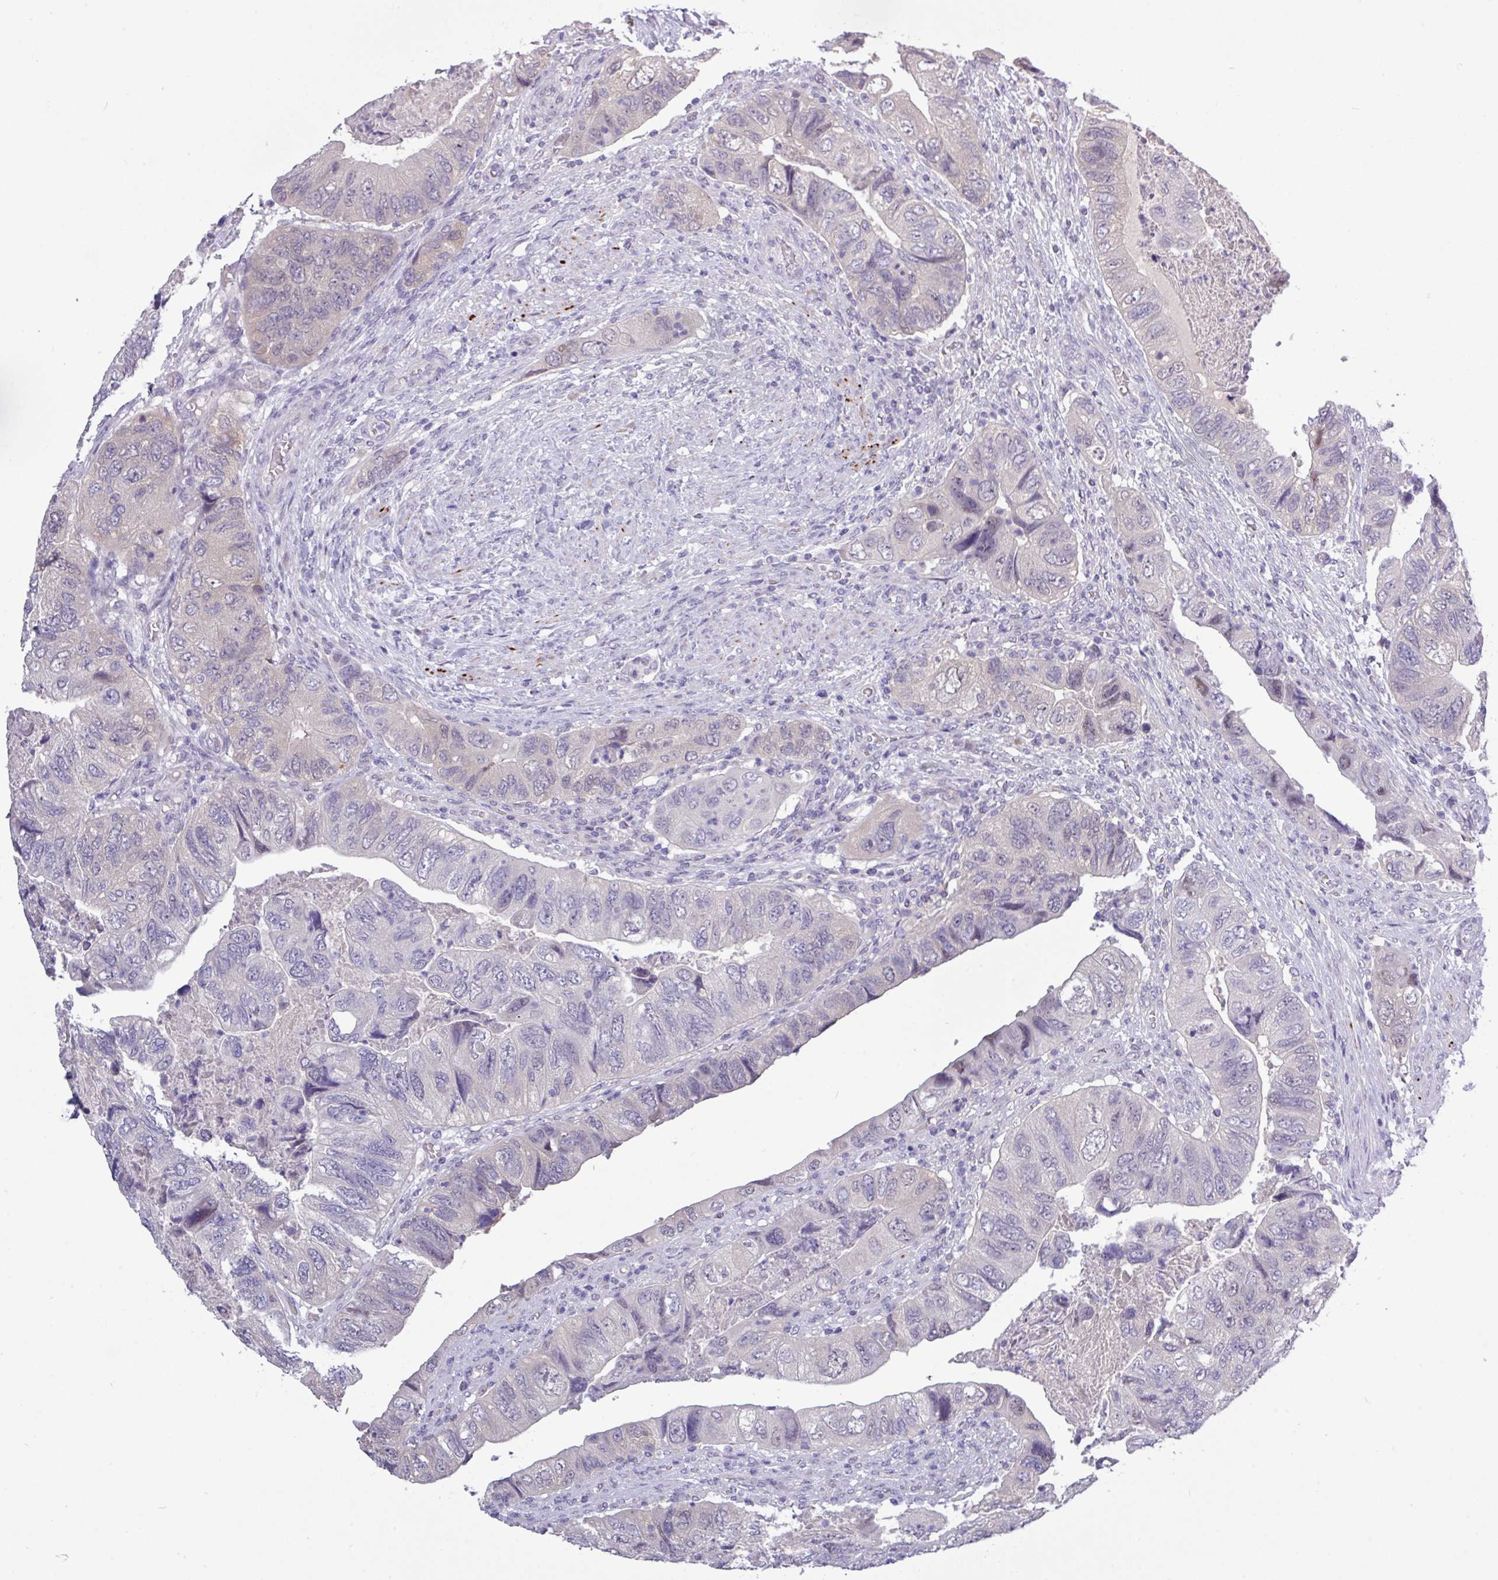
{"staining": {"intensity": "negative", "quantity": "none", "location": "none"}, "tissue": "colorectal cancer", "cell_type": "Tumor cells", "image_type": "cancer", "snomed": [{"axis": "morphology", "description": "Adenocarcinoma, NOS"}, {"axis": "topography", "description": "Rectum"}], "caption": "Immunohistochemistry (IHC) photomicrograph of human colorectal adenocarcinoma stained for a protein (brown), which displays no expression in tumor cells.", "gene": "RIPPLY1", "patient": {"sex": "male", "age": 63}}